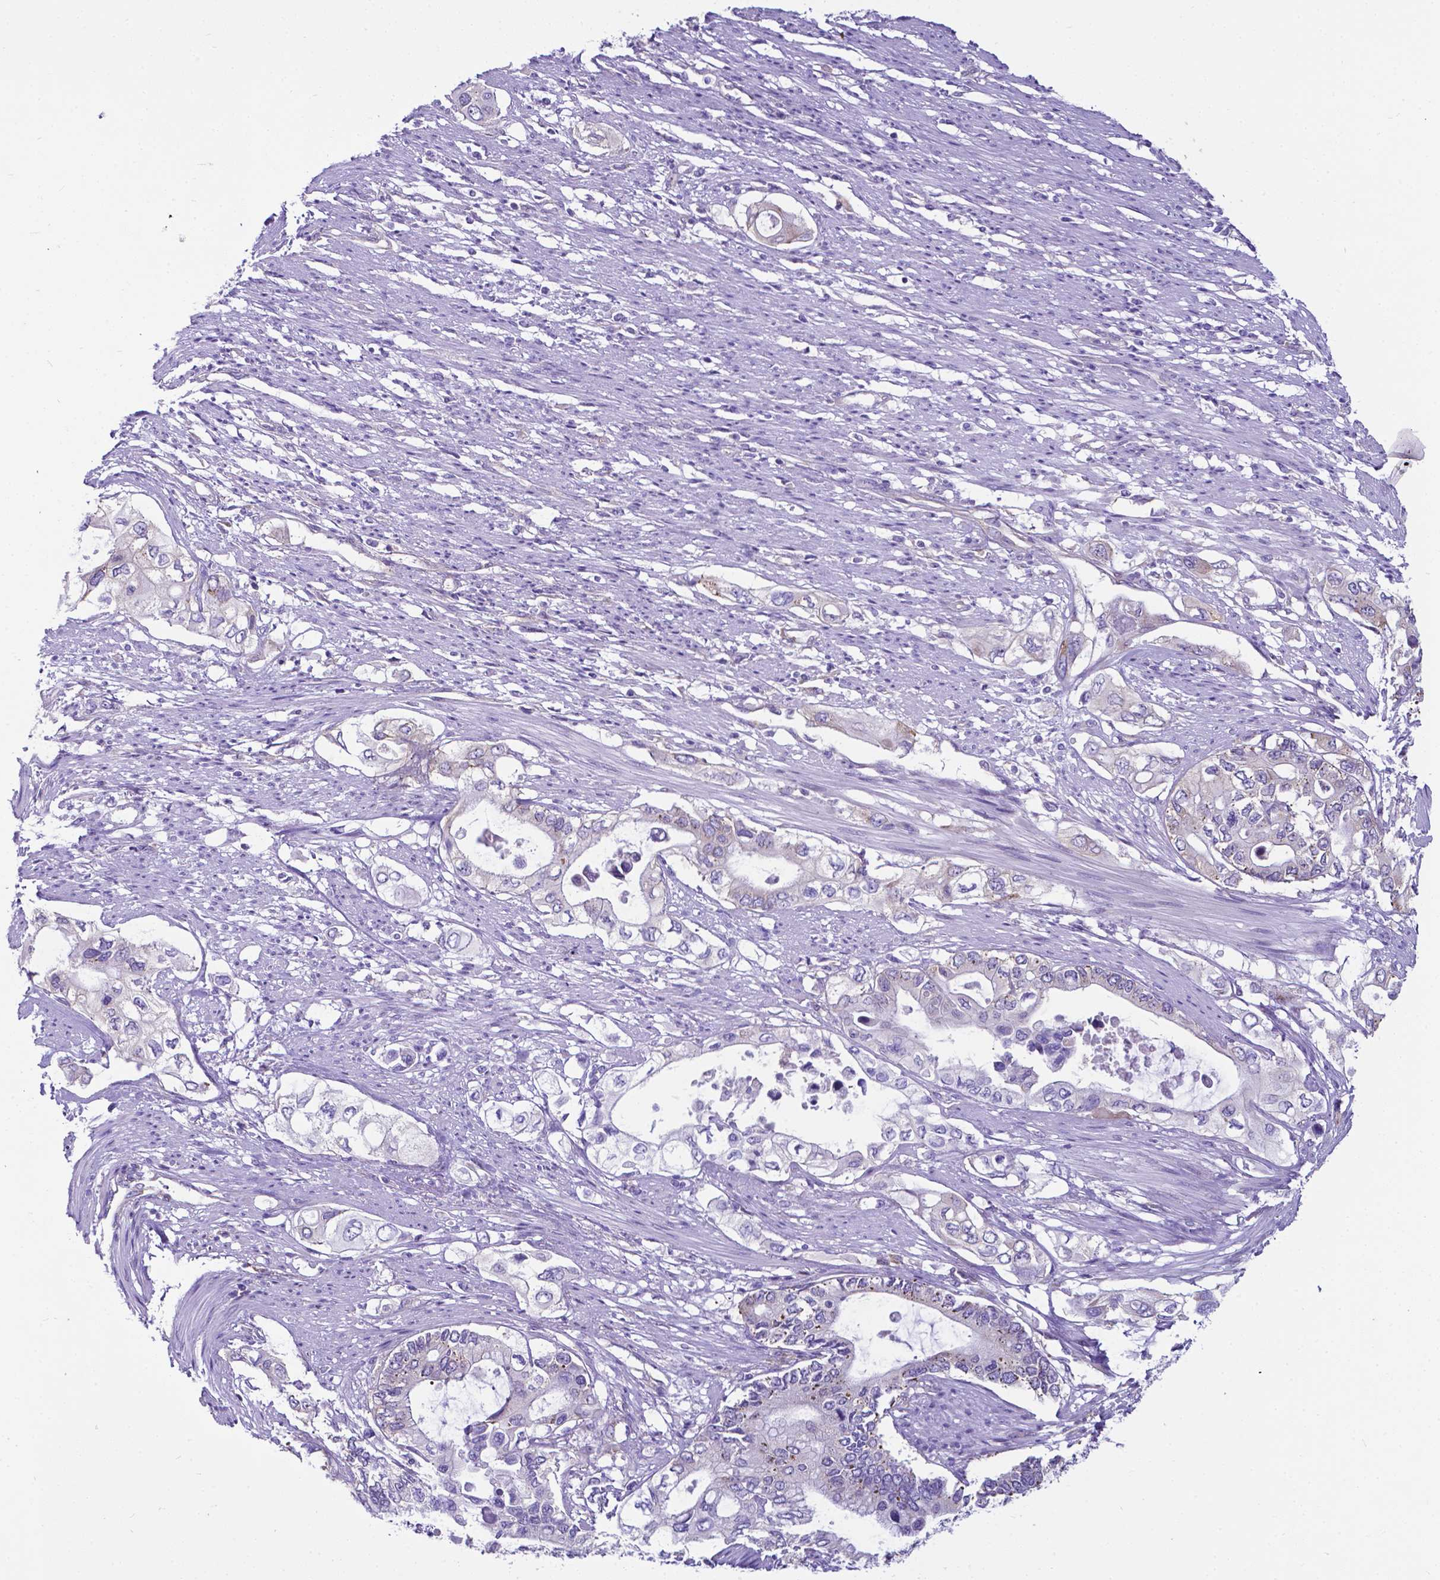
{"staining": {"intensity": "negative", "quantity": "none", "location": "none"}, "tissue": "pancreatic cancer", "cell_type": "Tumor cells", "image_type": "cancer", "snomed": [{"axis": "morphology", "description": "Adenocarcinoma, NOS"}, {"axis": "topography", "description": "Pancreas"}], "caption": "IHC of human adenocarcinoma (pancreatic) displays no expression in tumor cells. (Stains: DAB immunohistochemistry (IHC) with hematoxylin counter stain, Microscopy: brightfield microscopy at high magnification).", "gene": "RPL6", "patient": {"sex": "female", "age": 63}}